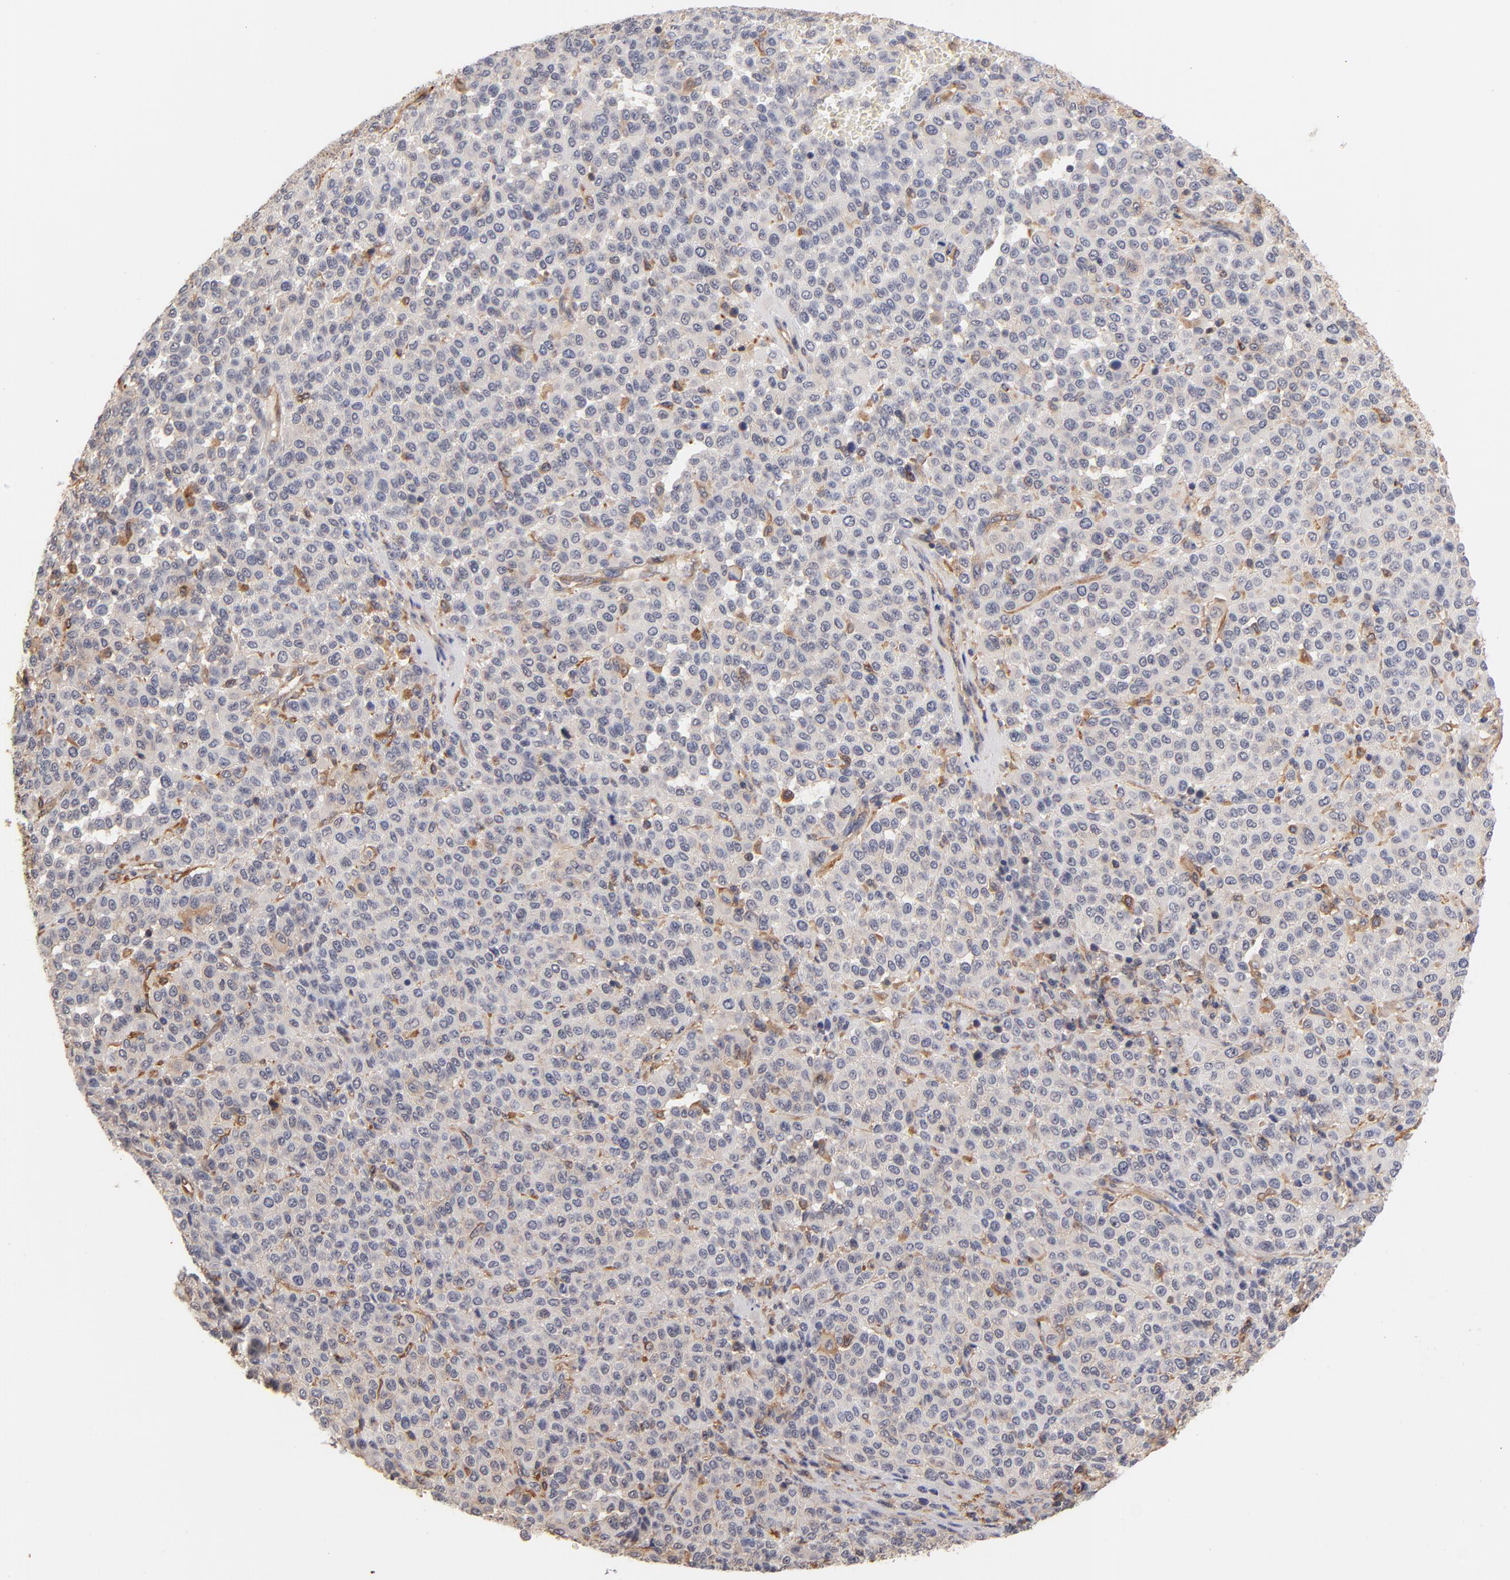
{"staining": {"intensity": "weak", "quantity": "<25%", "location": "cytoplasmic/membranous"}, "tissue": "melanoma", "cell_type": "Tumor cells", "image_type": "cancer", "snomed": [{"axis": "morphology", "description": "Malignant melanoma, Metastatic site"}, {"axis": "topography", "description": "Pancreas"}], "caption": "High power microscopy histopathology image of an IHC micrograph of malignant melanoma (metastatic site), revealing no significant expression in tumor cells.", "gene": "FCMR", "patient": {"sex": "female", "age": 30}}